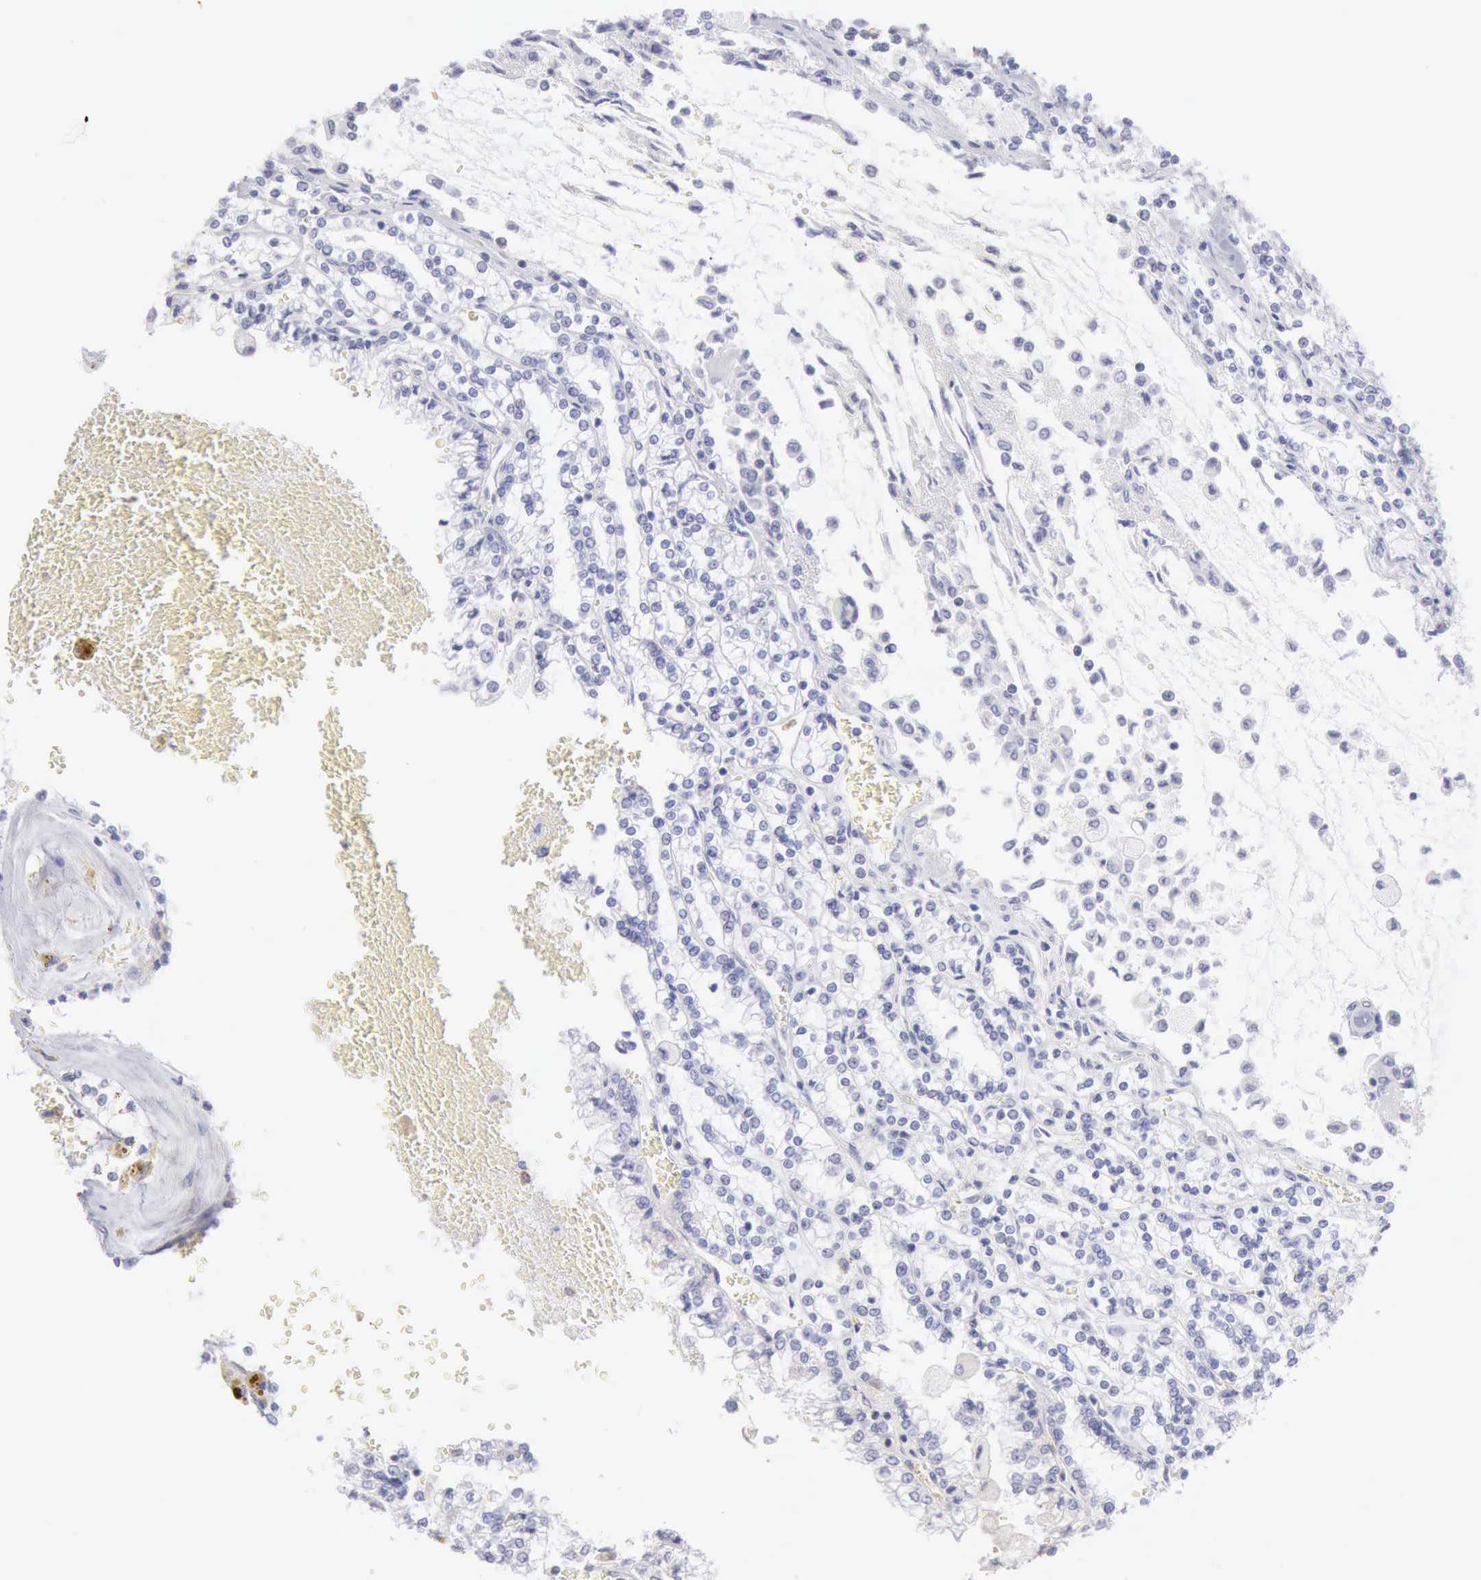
{"staining": {"intensity": "negative", "quantity": "none", "location": "none"}, "tissue": "renal cancer", "cell_type": "Tumor cells", "image_type": "cancer", "snomed": [{"axis": "morphology", "description": "Adenocarcinoma, NOS"}, {"axis": "topography", "description": "Kidney"}], "caption": "Tumor cells are negative for protein expression in human adenocarcinoma (renal). (DAB immunohistochemistry (IHC) with hematoxylin counter stain).", "gene": "ARHGAP4", "patient": {"sex": "female", "age": 56}}